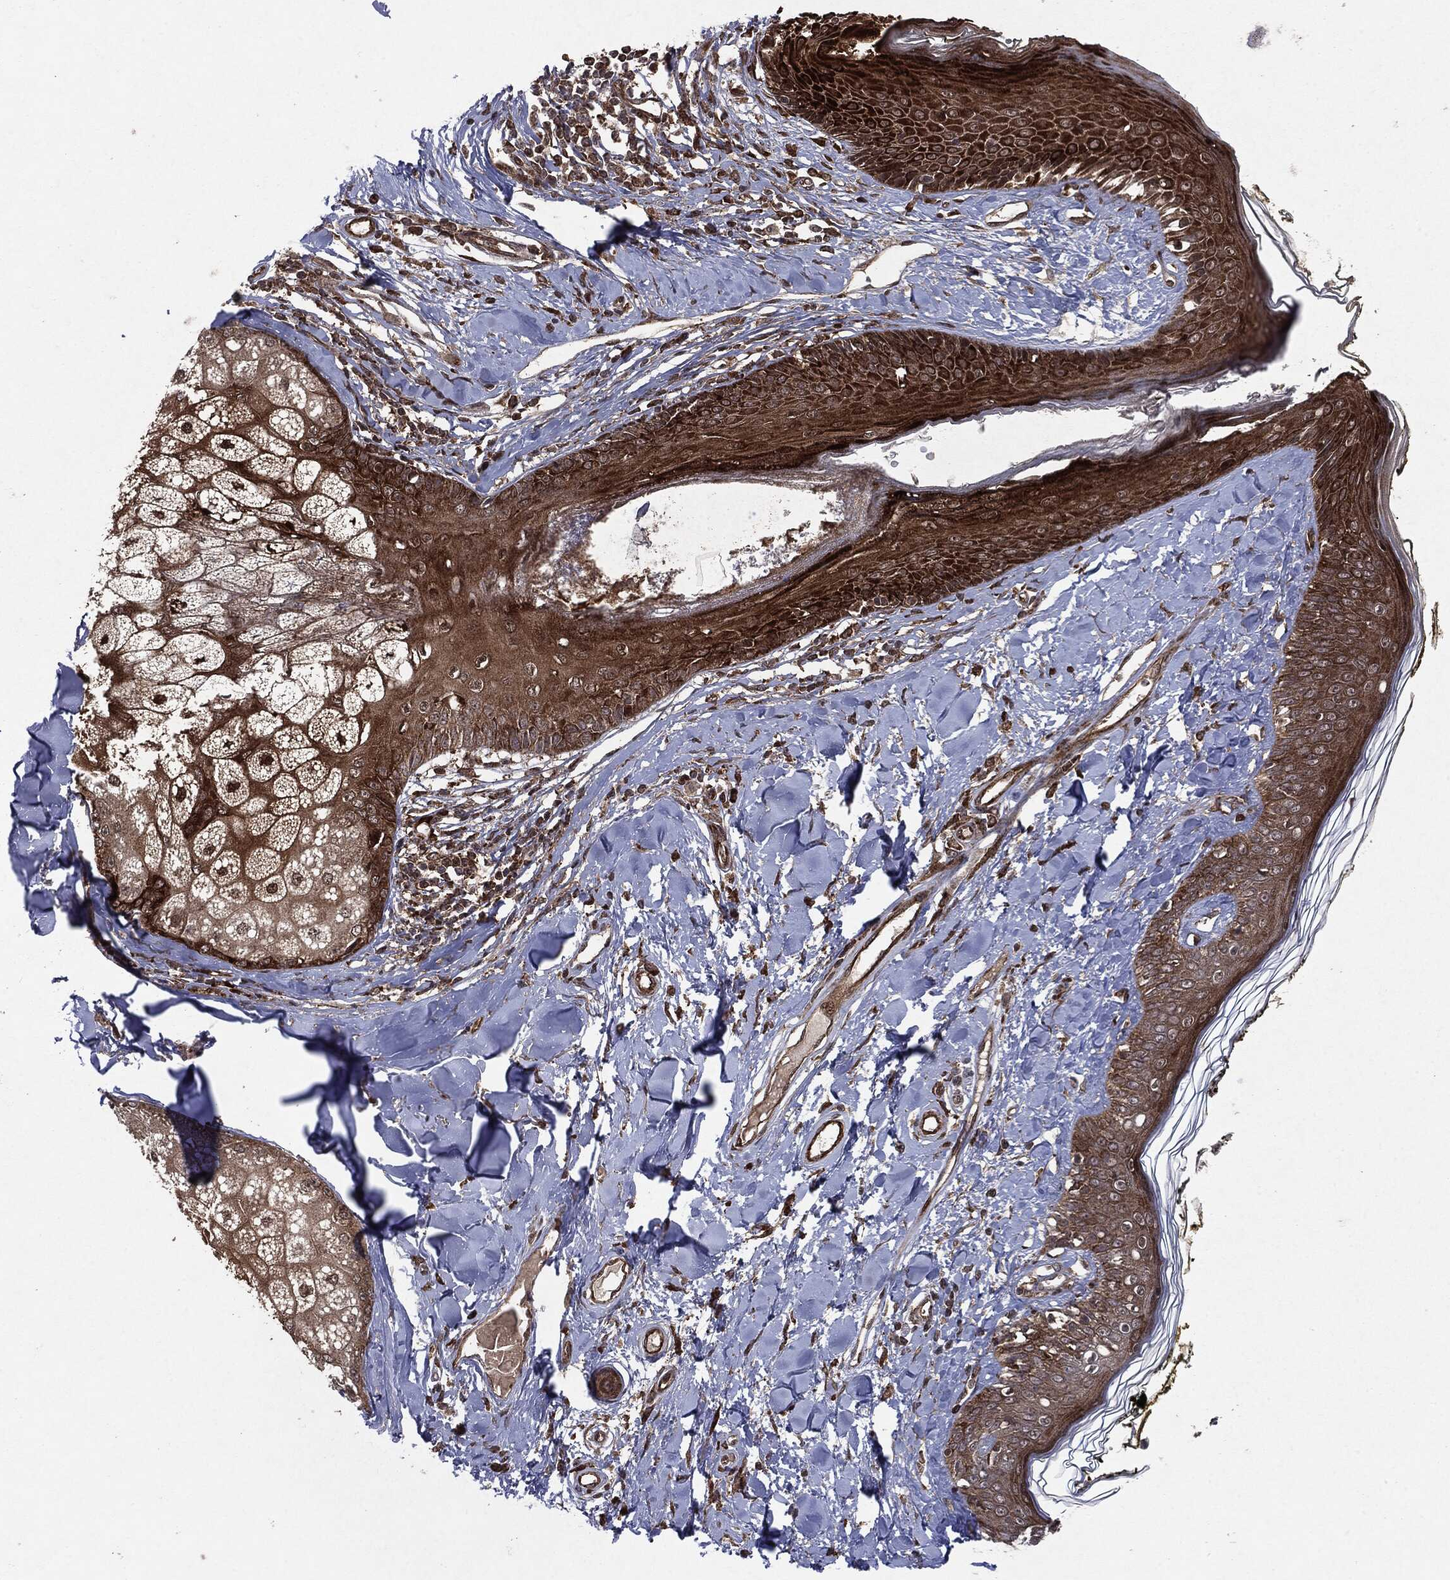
{"staining": {"intensity": "moderate", "quantity": ">75%", "location": "cytoplasmic/membranous"}, "tissue": "skin", "cell_type": "Fibroblasts", "image_type": "normal", "snomed": [{"axis": "morphology", "description": "Normal tissue, NOS"}, {"axis": "topography", "description": "Skin"}], "caption": "The image reveals a brown stain indicating the presence of a protein in the cytoplasmic/membranous of fibroblasts in skin. The staining was performed using DAB, with brown indicating positive protein expression. Nuclei are stained blue with hematoxylin.", "gene": "OTUB1", "patient": {"sex": "male", "age": 76}}